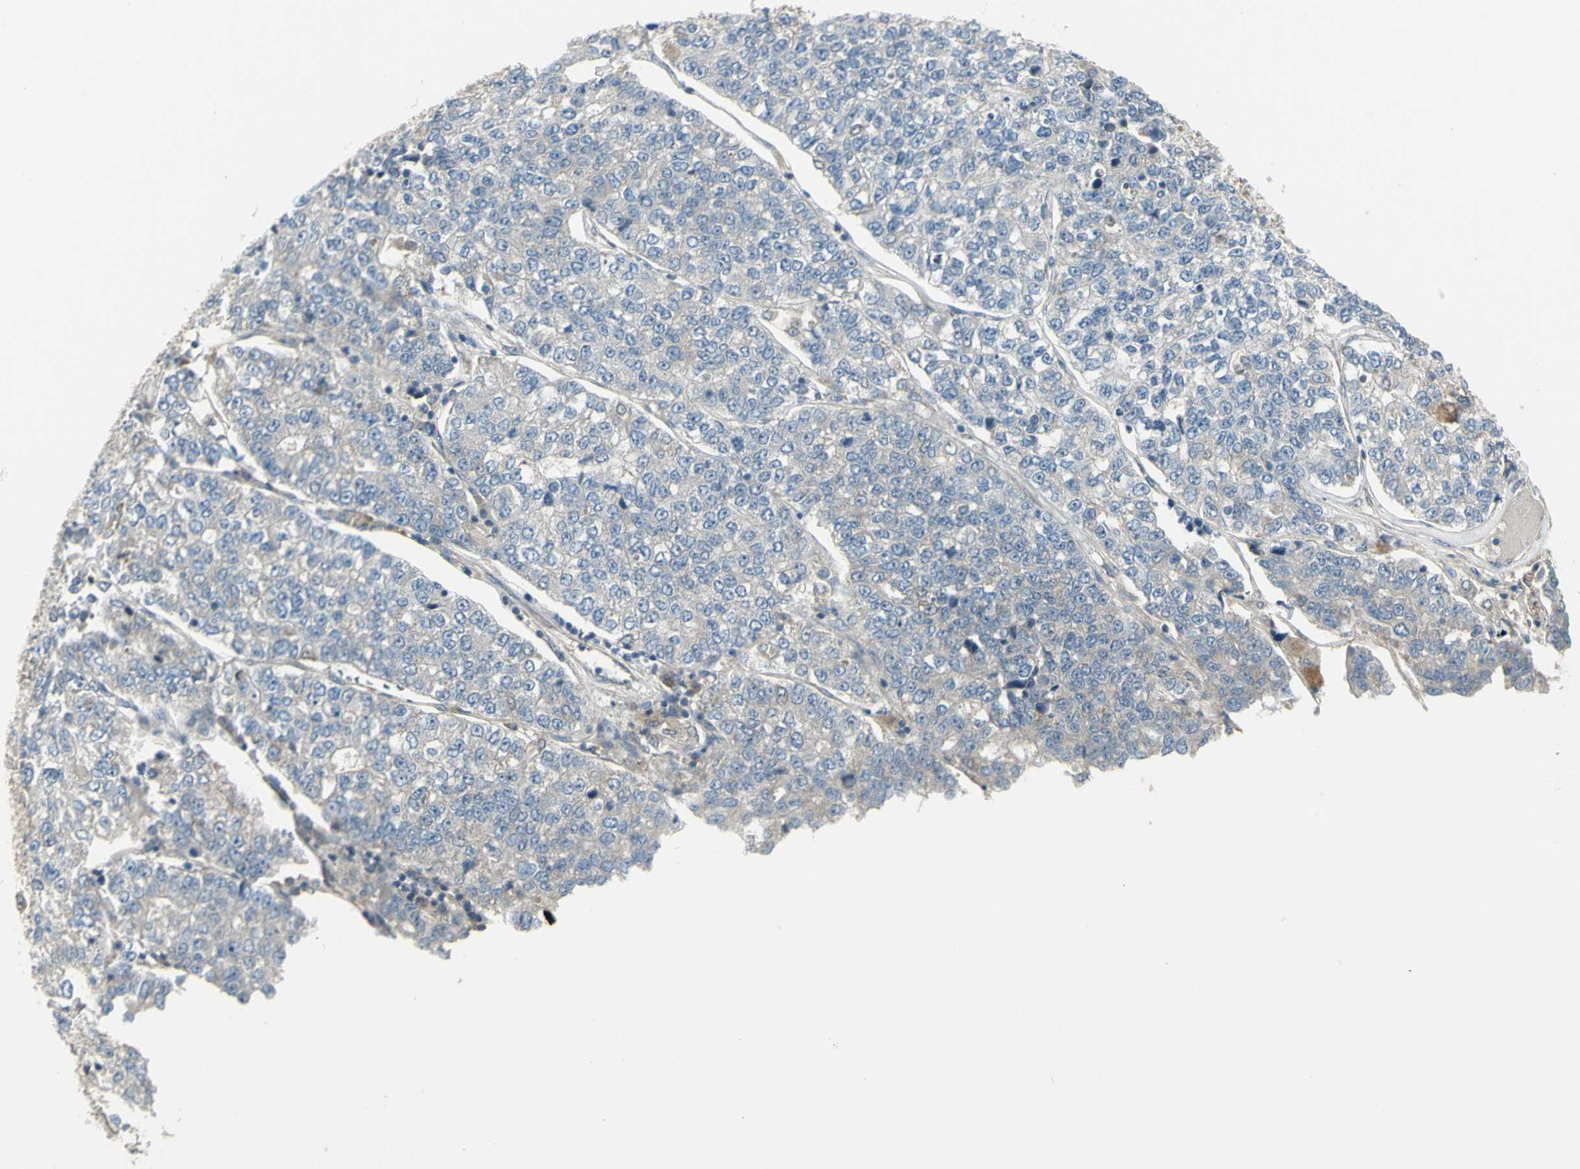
{"staining": {"intensity": "negative", "quantity": "none", "location": "none"}, "tissue": "lung cancer", "cell_type": "Tumor cells", "image_type": "cancer", "snomed": [{"axis": "morphology", "description": "Adenocarcinoma, NOS"}, {"axis": "topography", "description": "Lung"}], "caption": "A high-resolution histopathology image shows immunohistochemistry (IHC) staining of adenocarcinoma (lung), which reveals no significant positivity in tumor cells. (DAB immunohistochemistry, high magnification).", "gene": "NAXD", "patient": {"sex": "male", "age": 49}}